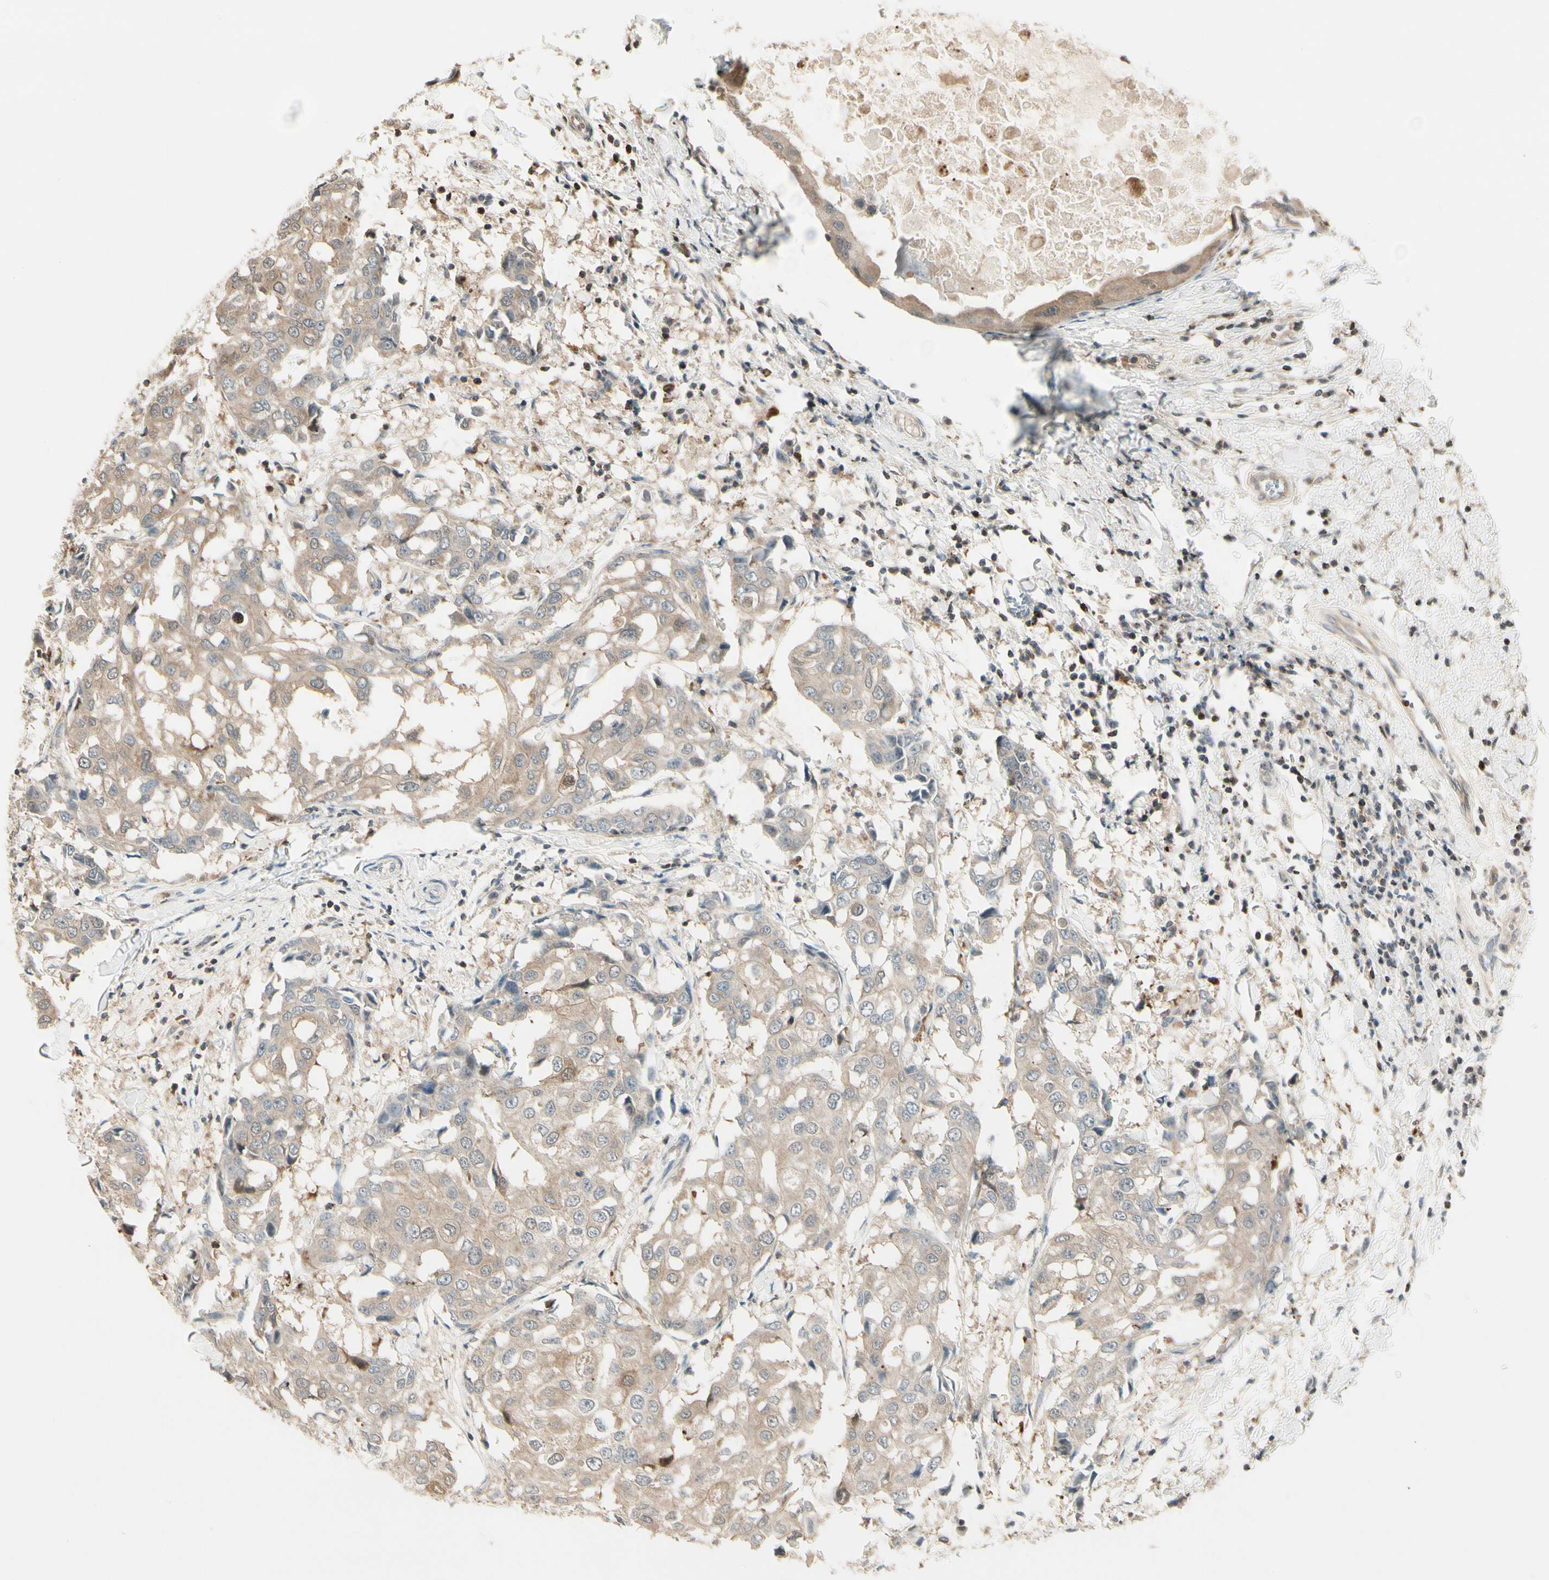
{"staining": {"intensity": "weak", "quantity": "25%-75%", "location": "cytoplasmic/membranous"}, "tissue": "breast cancer", "cell_type": "Tumor cells", "image_type": "cancer", "snomed": [{"axis": "morphology", "description": "Duct carcinoma"}, {"axis": "topography", "description": "Breast"}], "caption": "Breast cancer tissue displays weak cytoplasmic/membranous expression in approximately 25%-75% of tumor cells", "gene": "EVC", "patient": {"sex": "female", "age": 27}}